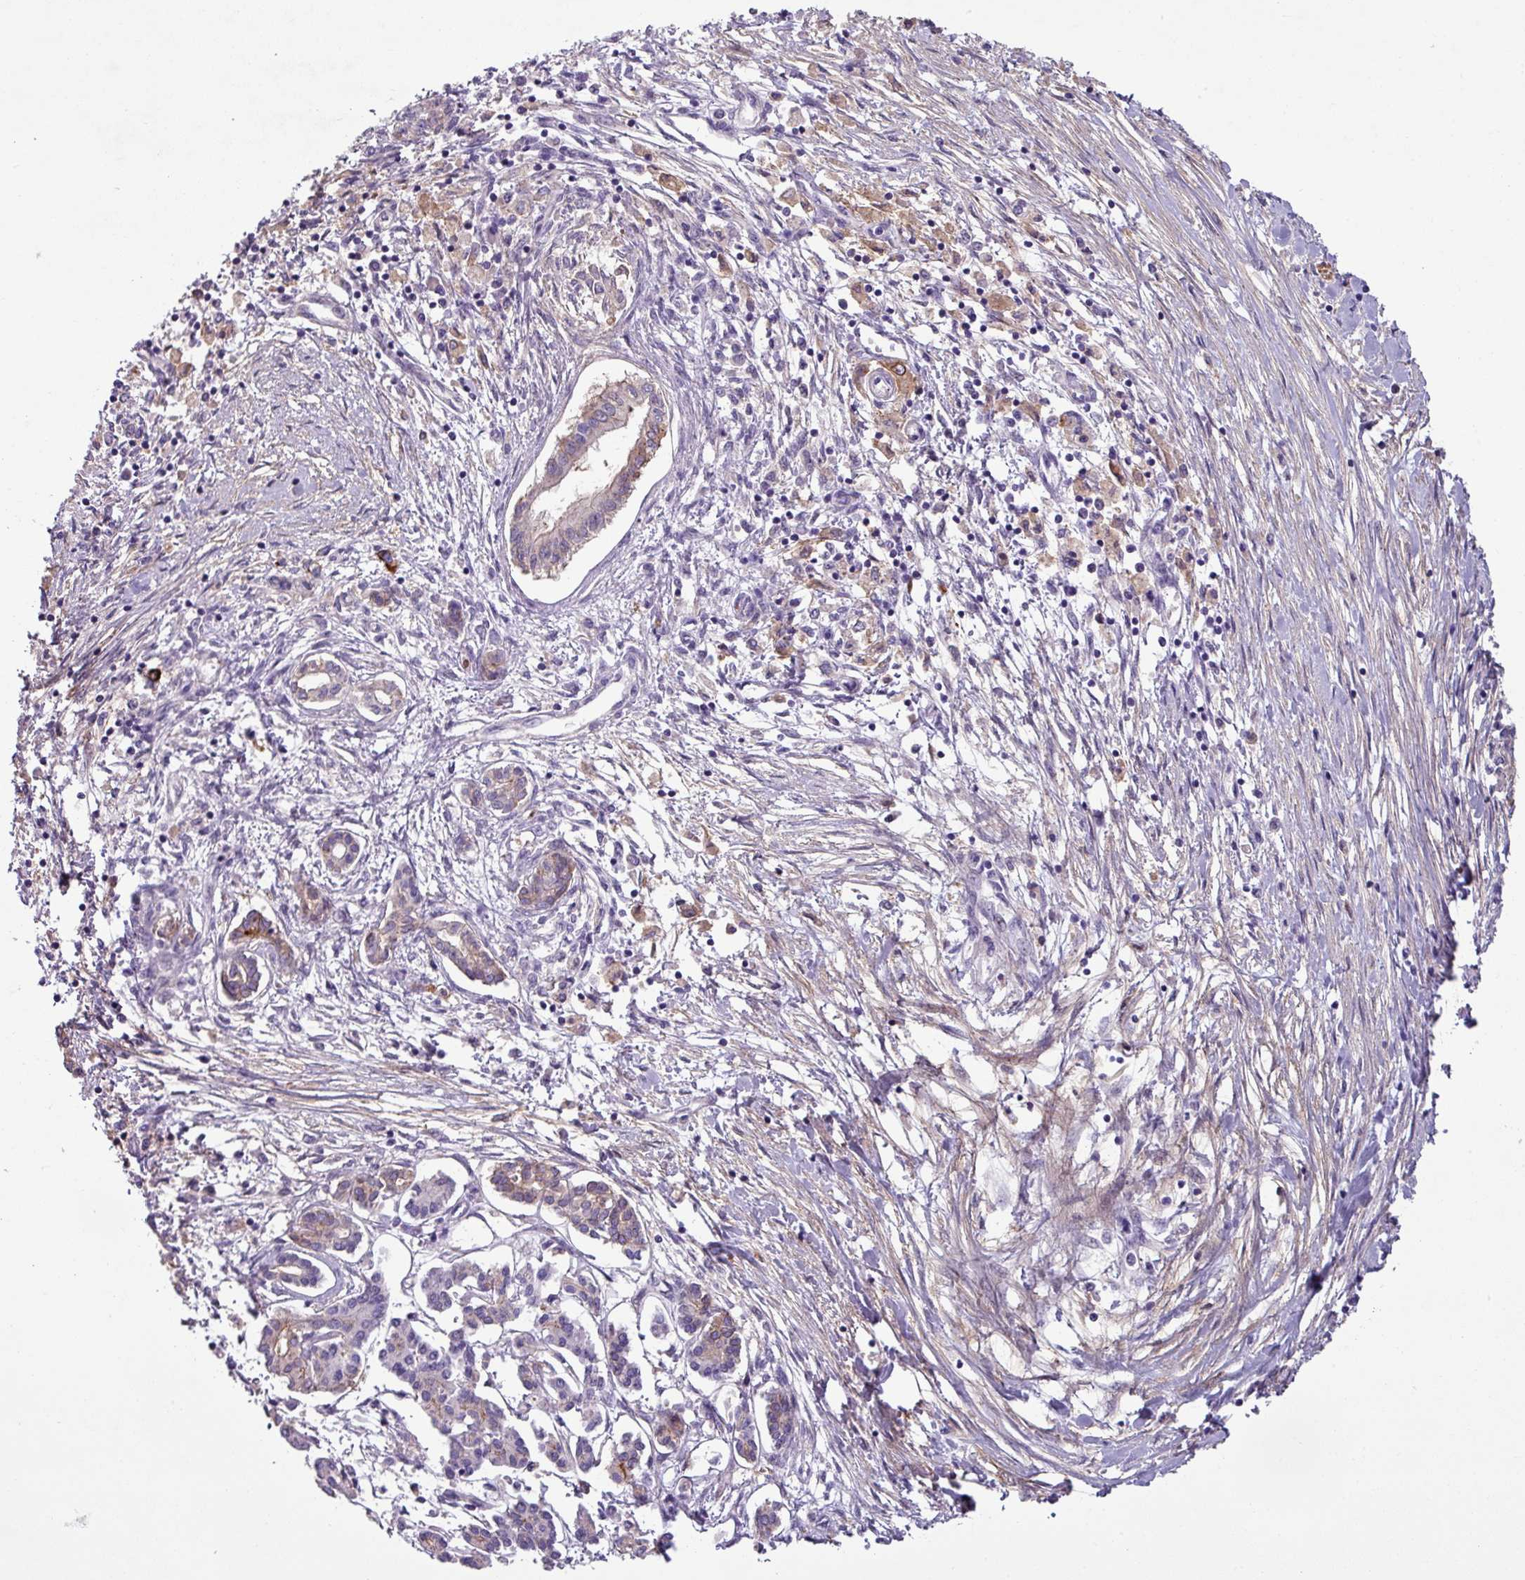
{"staining": {"intensity": "weak", "quantity": "<25%", "location": "cytoplasmic/membranous"}, "tissue": "pancreatic cancer", "cell_type": "Tumor cells", "image_type": "cancer", "snomed": [{"axis": "morphology", "description": "Adenocarcinoma, NOS"}, {"axis": "topography", "description": "Pancreas"}], "caption": "Pancreatic cancer (adenocarcinoma) stained for a protein using immunohistochemistry (IHC) exhibits no expression tumor cells.", "gene": "TMEM178B", "patient": {"sex": "female", "age": 50}}